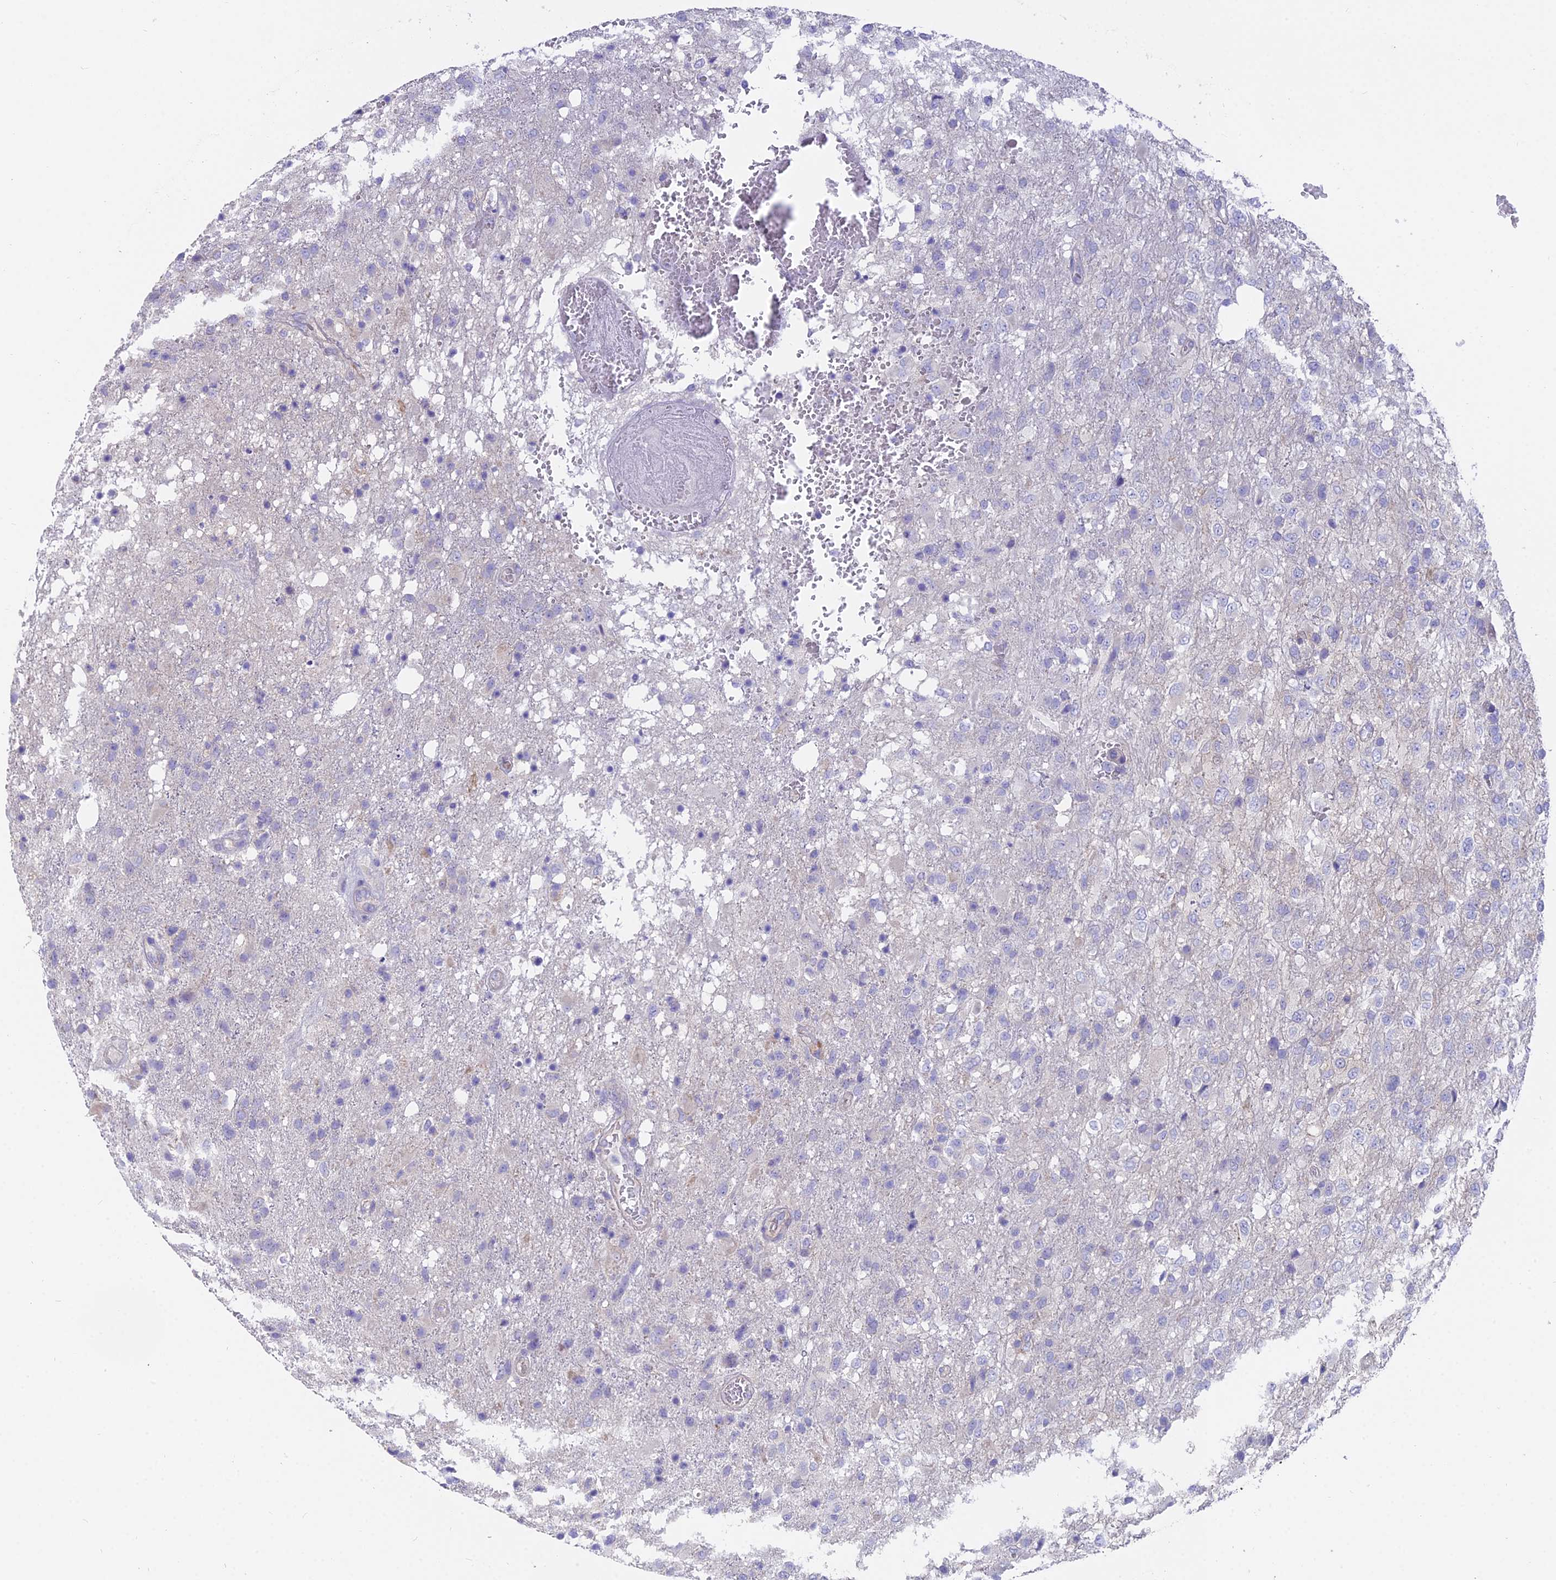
{"staining": {"intensity": "negative", "quantity": "none", "location": "none"}, "tissue": "glioma", "cell_type": "Tumor cells", "image_type": "cancer", "snomed": [{"axis": "morphology", "description": "Glioma, malignant, High grade"}, {"axis": "topography", "description": "Brain"}], "caption": "Glioma was stained to show a protein in brown. There is no significant positivity in tumor cells.", "gene": "FAM168B", "patient": {"sex": "female", "age": 74}}